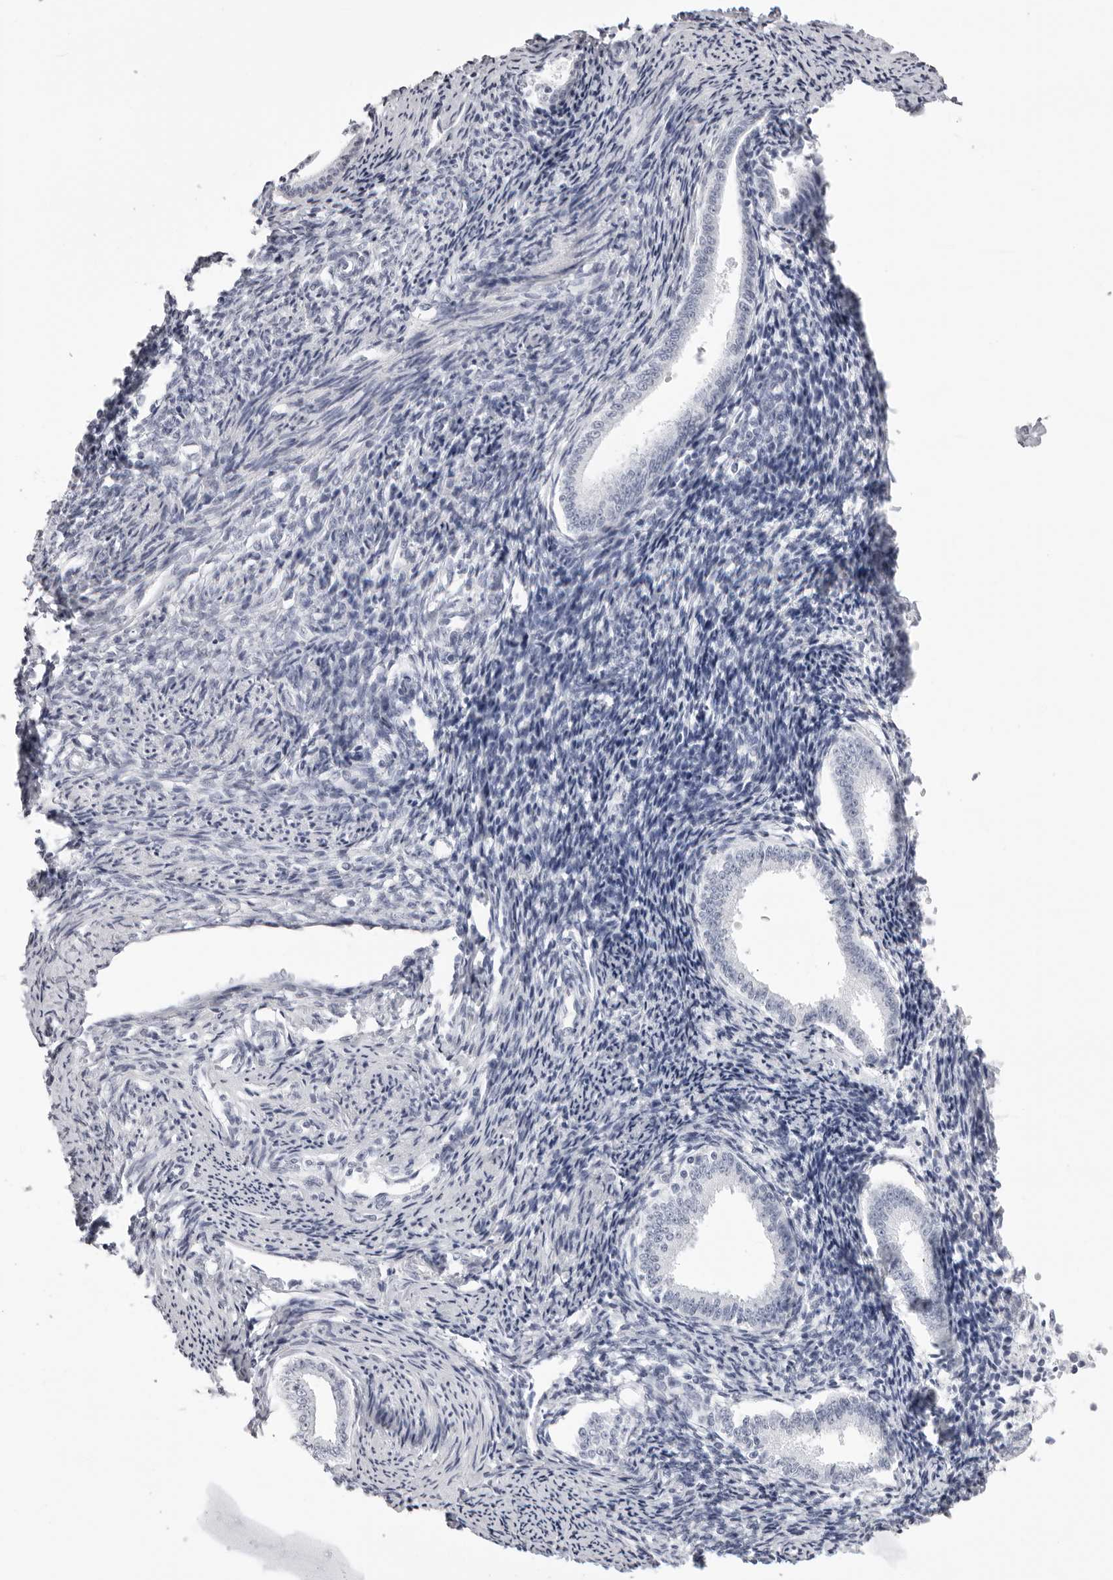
{"staining": {"intensity": "negative", "quantity": "none", "location": "none"}, "tissue": "endometrium", "cell_type": "Cells in endometrial stroma", "image_type": "normal", "snomed": [{"axis": "morphology", "description": "Normal tissue, NOS"}, {"axis": "topography", "description": "Endometrium"}], "caption": "DAB immunohistochemical staining of benign human endometrium reveals no significant expression in cells in endometrial stroma. (DAB (3,3'-diaminobenzidine) immunohistochemistry, high magnification).", "gene": "RHO", "patient": {"sex": "female", "age": 56}}